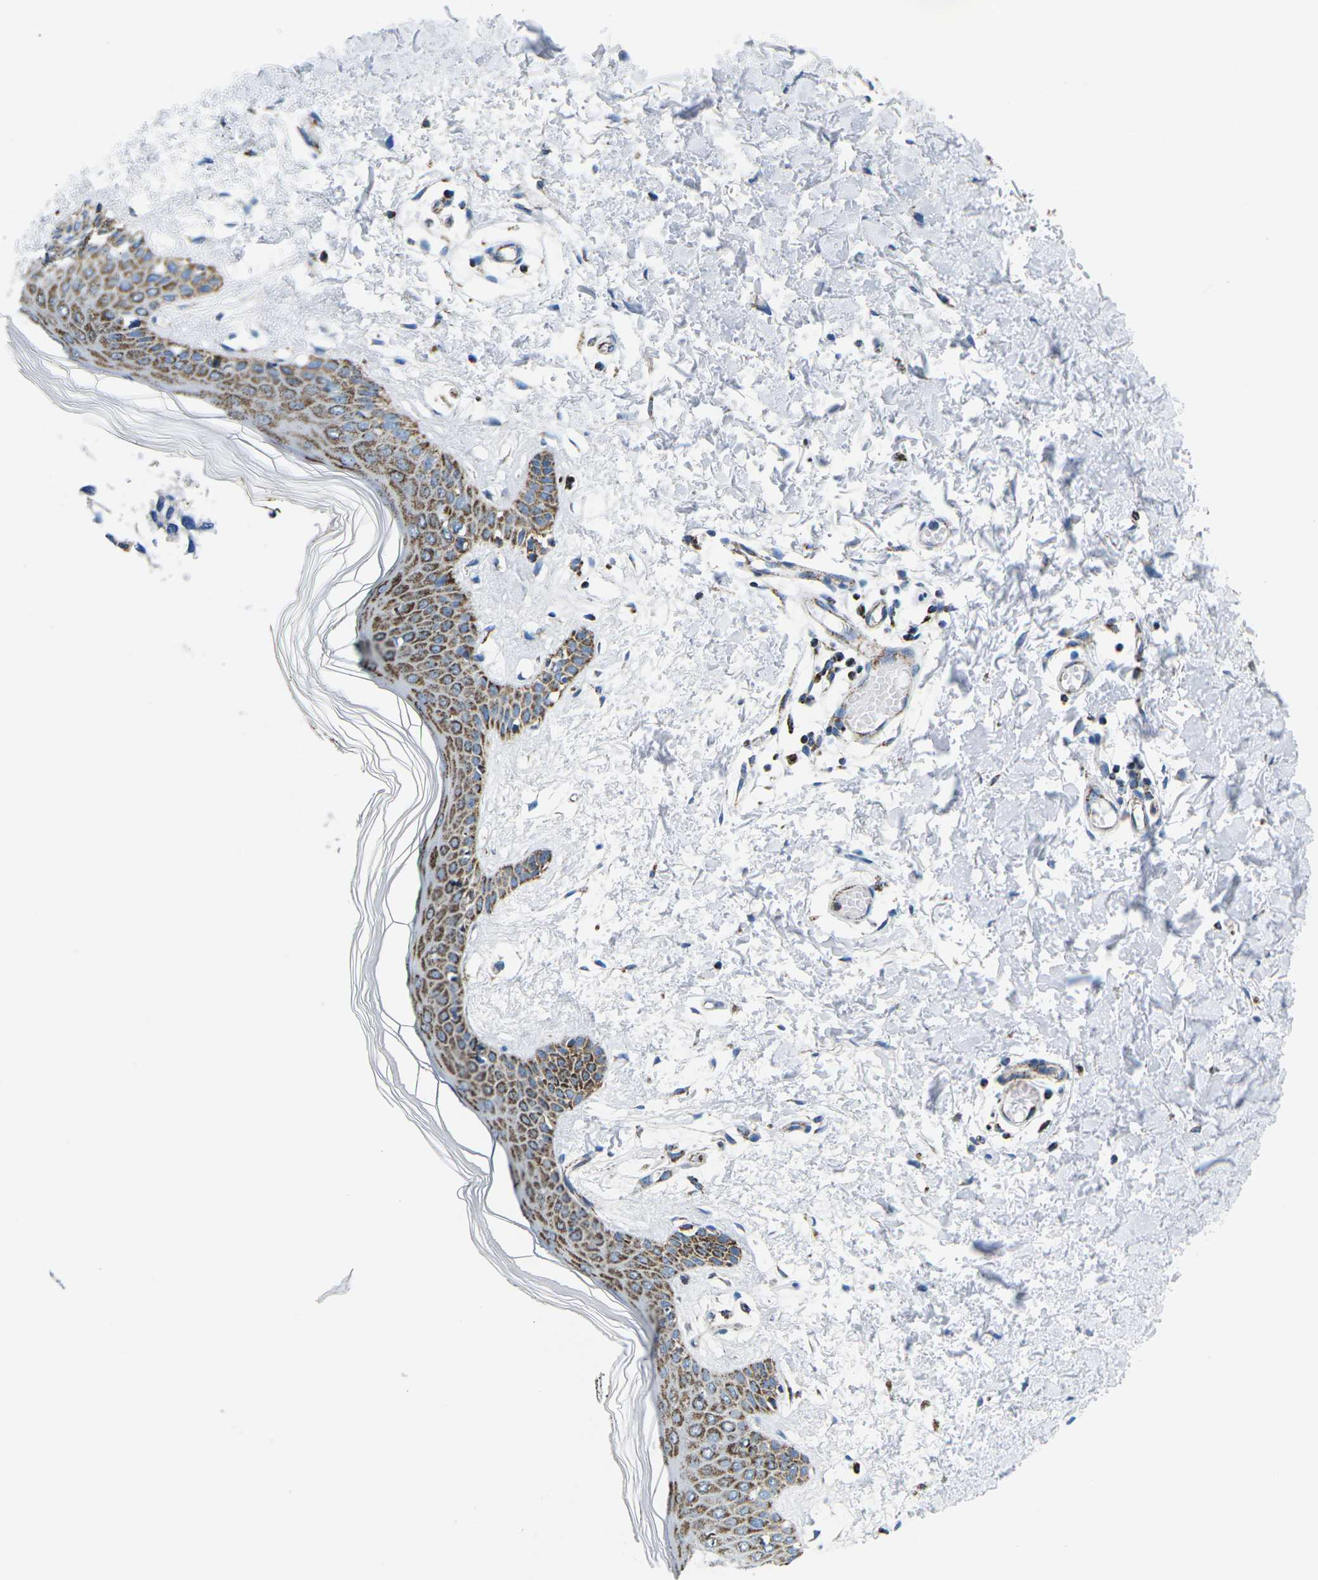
{"staining": {"intensity": "negative", "quantity": "none", "location": "none"}, "tissue": "skin", "cell_type": "Fibroblasts", "image_type": "normal", "snomed": [{"axis": "morphology", "description": "Normal tissue, NOS"}, {"axis": "topography", "description": "Skin"}], "caption": "IHC of benign skin reveals no staining in fibroblasts.", "gene": "COX6C", "patient": {"sex": "male", "age": 53}}